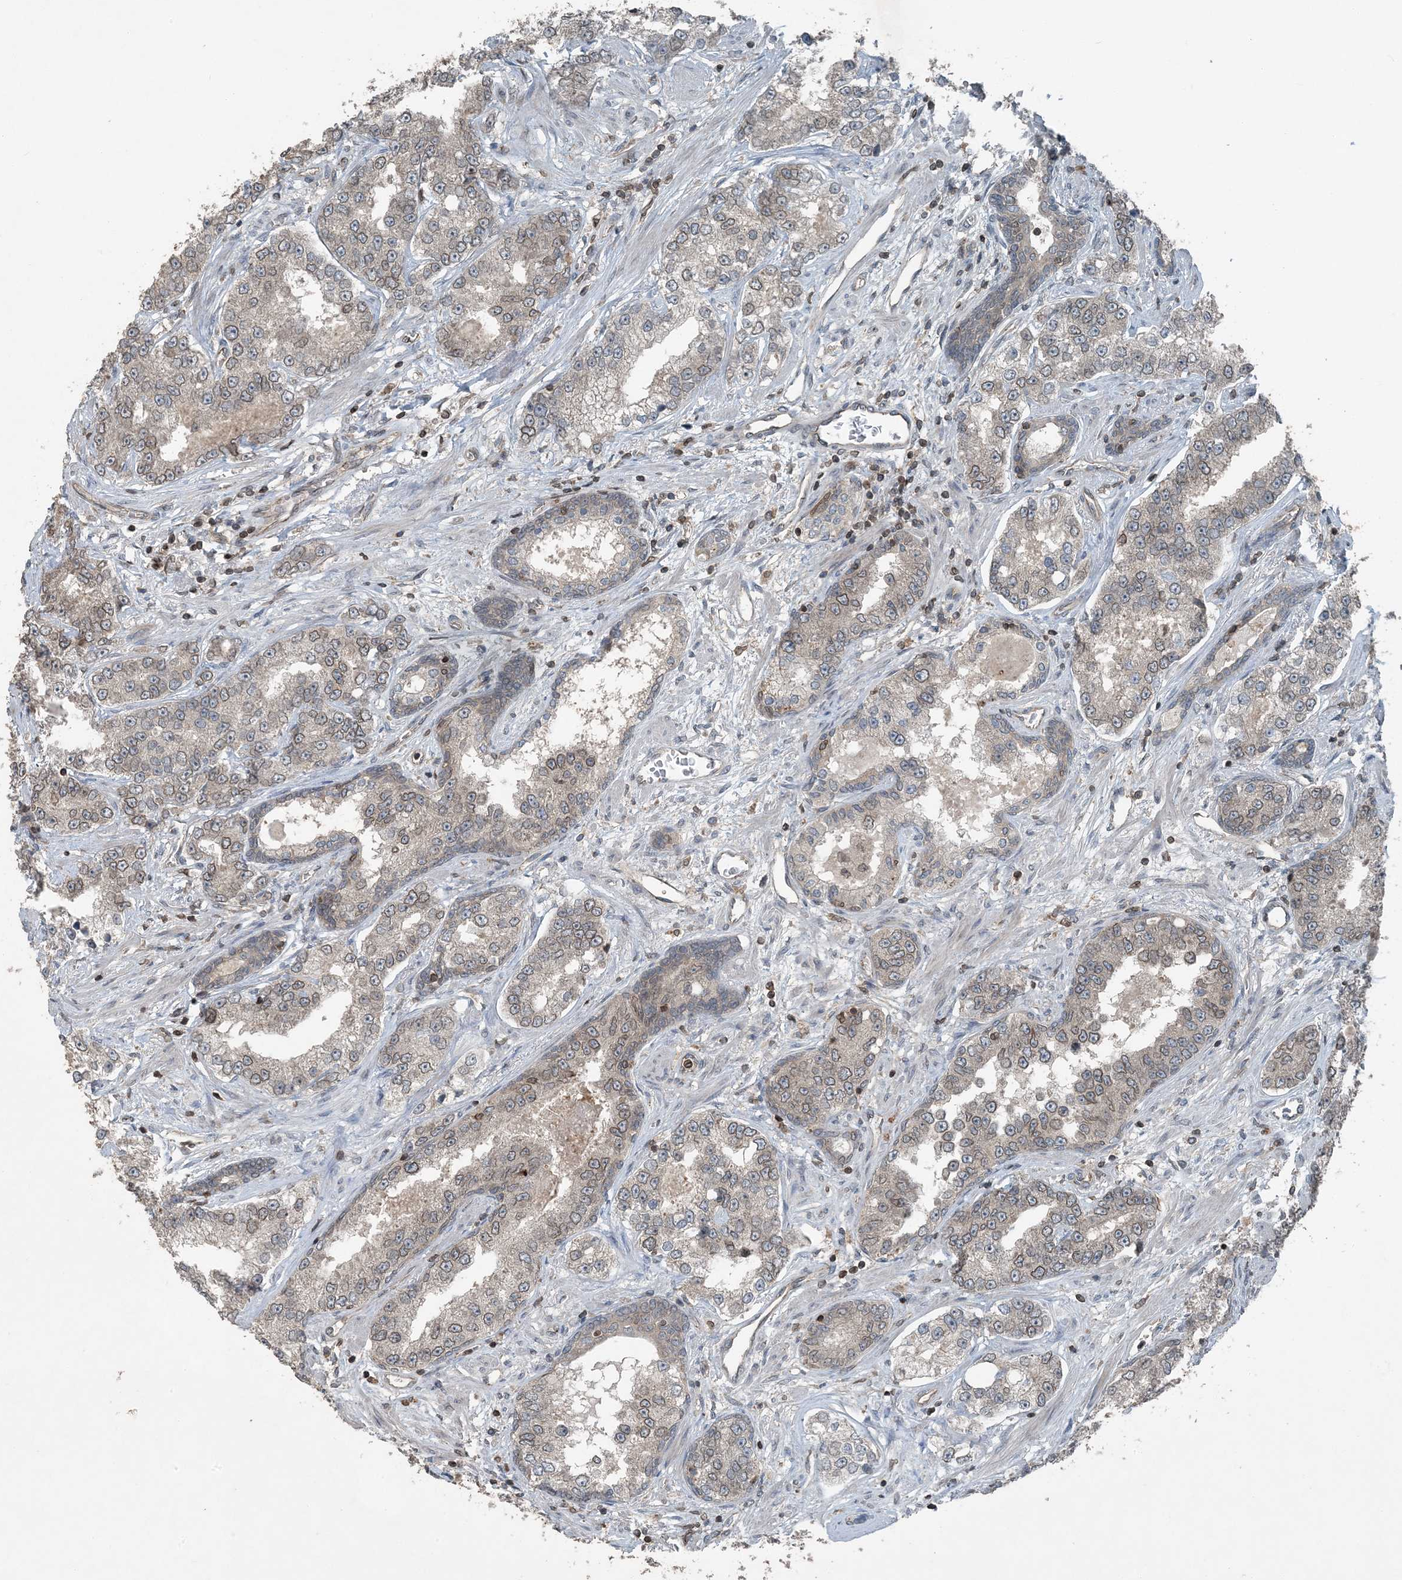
{"staining": {"intensity": "weak", "quantity": "25%-75%", "location": "cytoplasmic/membranous,nuclear"}, "tissue": "prostate cancer", "cell_type": "Tumor cells", "image_type": "cancer", "snomed": [{"axis": "morphology", "description": "Normal tissue, NOS"}, {"axis": "morphology", "description": "Adenocarcinoma, High grade"}, {"axis": "topography", "description": "Prostate"}], "caption": "Protein expression analysis of human adenocarcinoma (high-grade) (prostate) reveals weak cytoplasmic/membranous and nuclear expression in approximately 25%-75% of tumor cells. Using DAB (3,3'-diaminobenzidine) (brown) and hematoxylin (blue) stains, captured at high magnification using brightfield microscopy.", "gene": "ZFAND2B", "patient": {"sex": "male", "age": 83}}